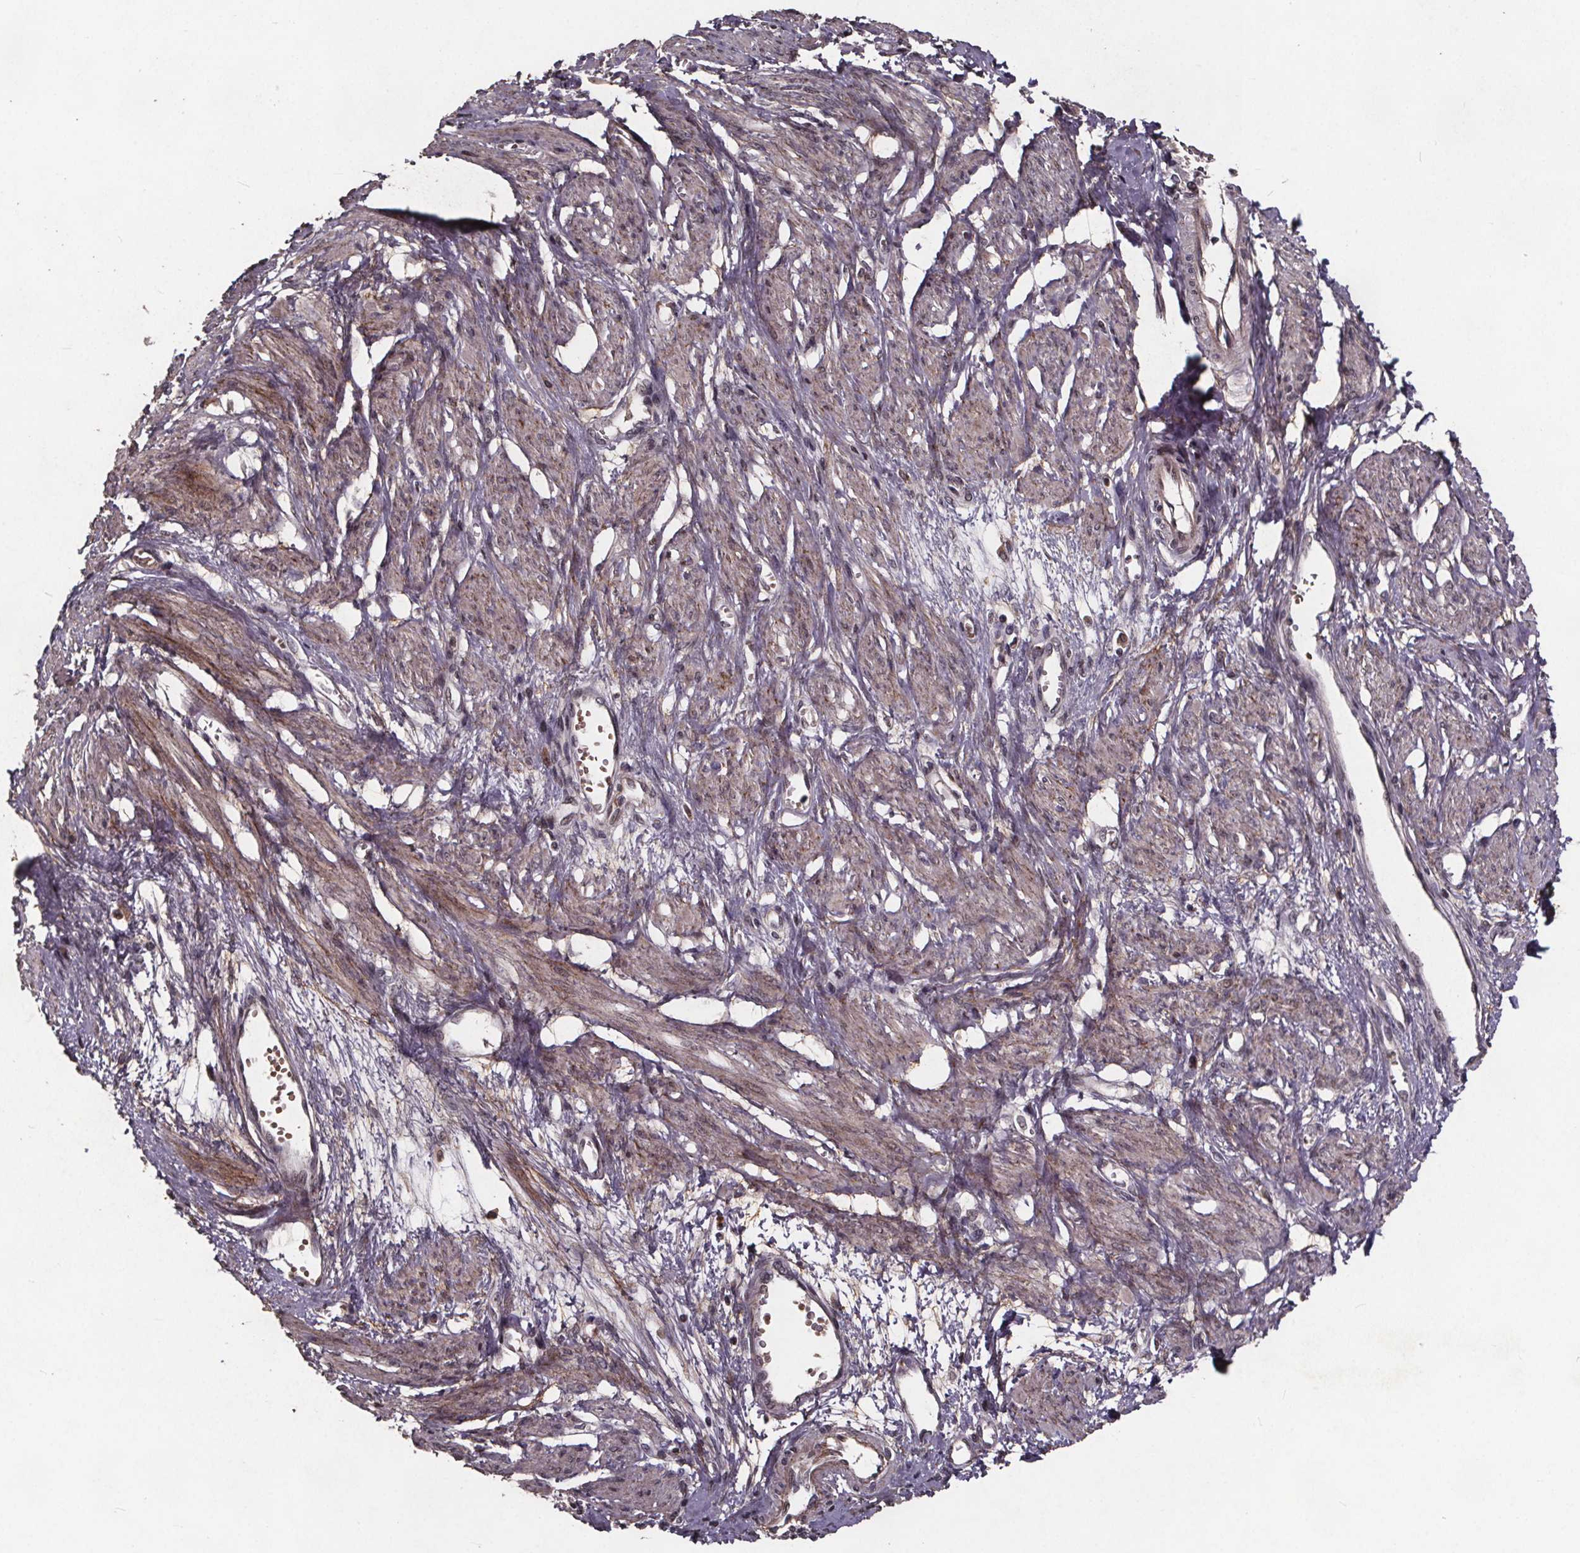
{"staining": {"intensity": "weak", "quantity": "25%-75%", "location": "cytoplasmic/membranous"}, "tissue": "smooth muscle", "cell_type": "Smooth muscle cells", "image_type": "normal", "snomed": [{"axis": "morphology", "description": "Normal tissue, NOS"}, {"axis": "topography", "description": "Smooth muscle"}, {"axis": "topography", "description": "Uterus"}], "caption": "A brown stain labels weak cytoplasmic/membranous positivity of a protein in smooth muscle cells of unremarkable human smooth muscle. The protein is shown in brown color, while the nuclei are stained blue.", "gene": "GPX3", "patient": {"sex": "female", "age": 39}}